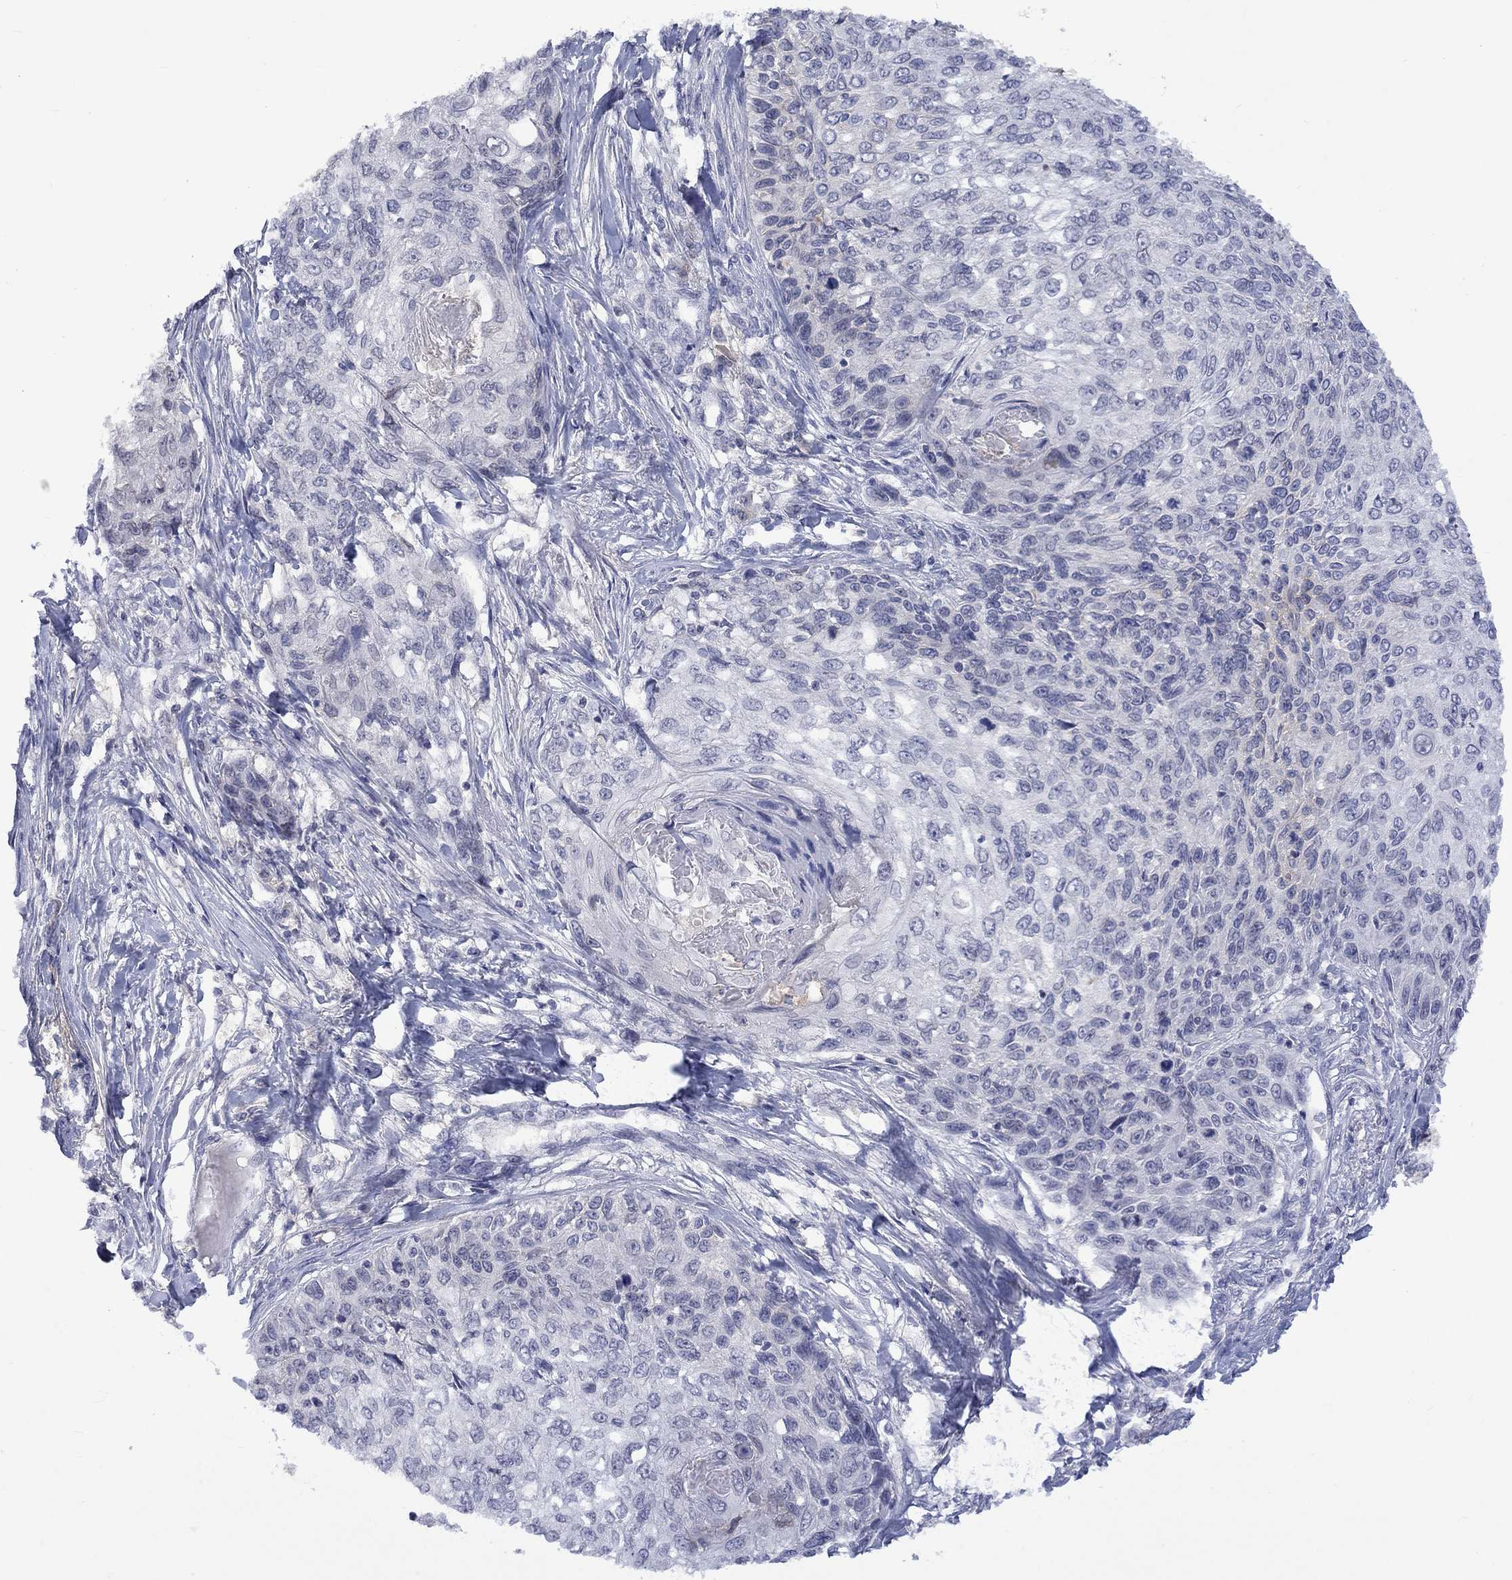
{"staining": {"intensity": "negative", "quantity": "none", "location": "none"}, "tissue": "skin cancer", "cell_type": "Tumor cells", "image_type": "cancer", "snomed": [{"axis": "morphology", "description": "Squamous cell carcinoma, NOS"}, {"axis": "topography", "description": "Skin"}], "caption": "Tumor cells show no significant protein expression in squamous cell carcinoma (skin).", "gene": "NSMF", "patient": {"sex": "male", "age": 92}}